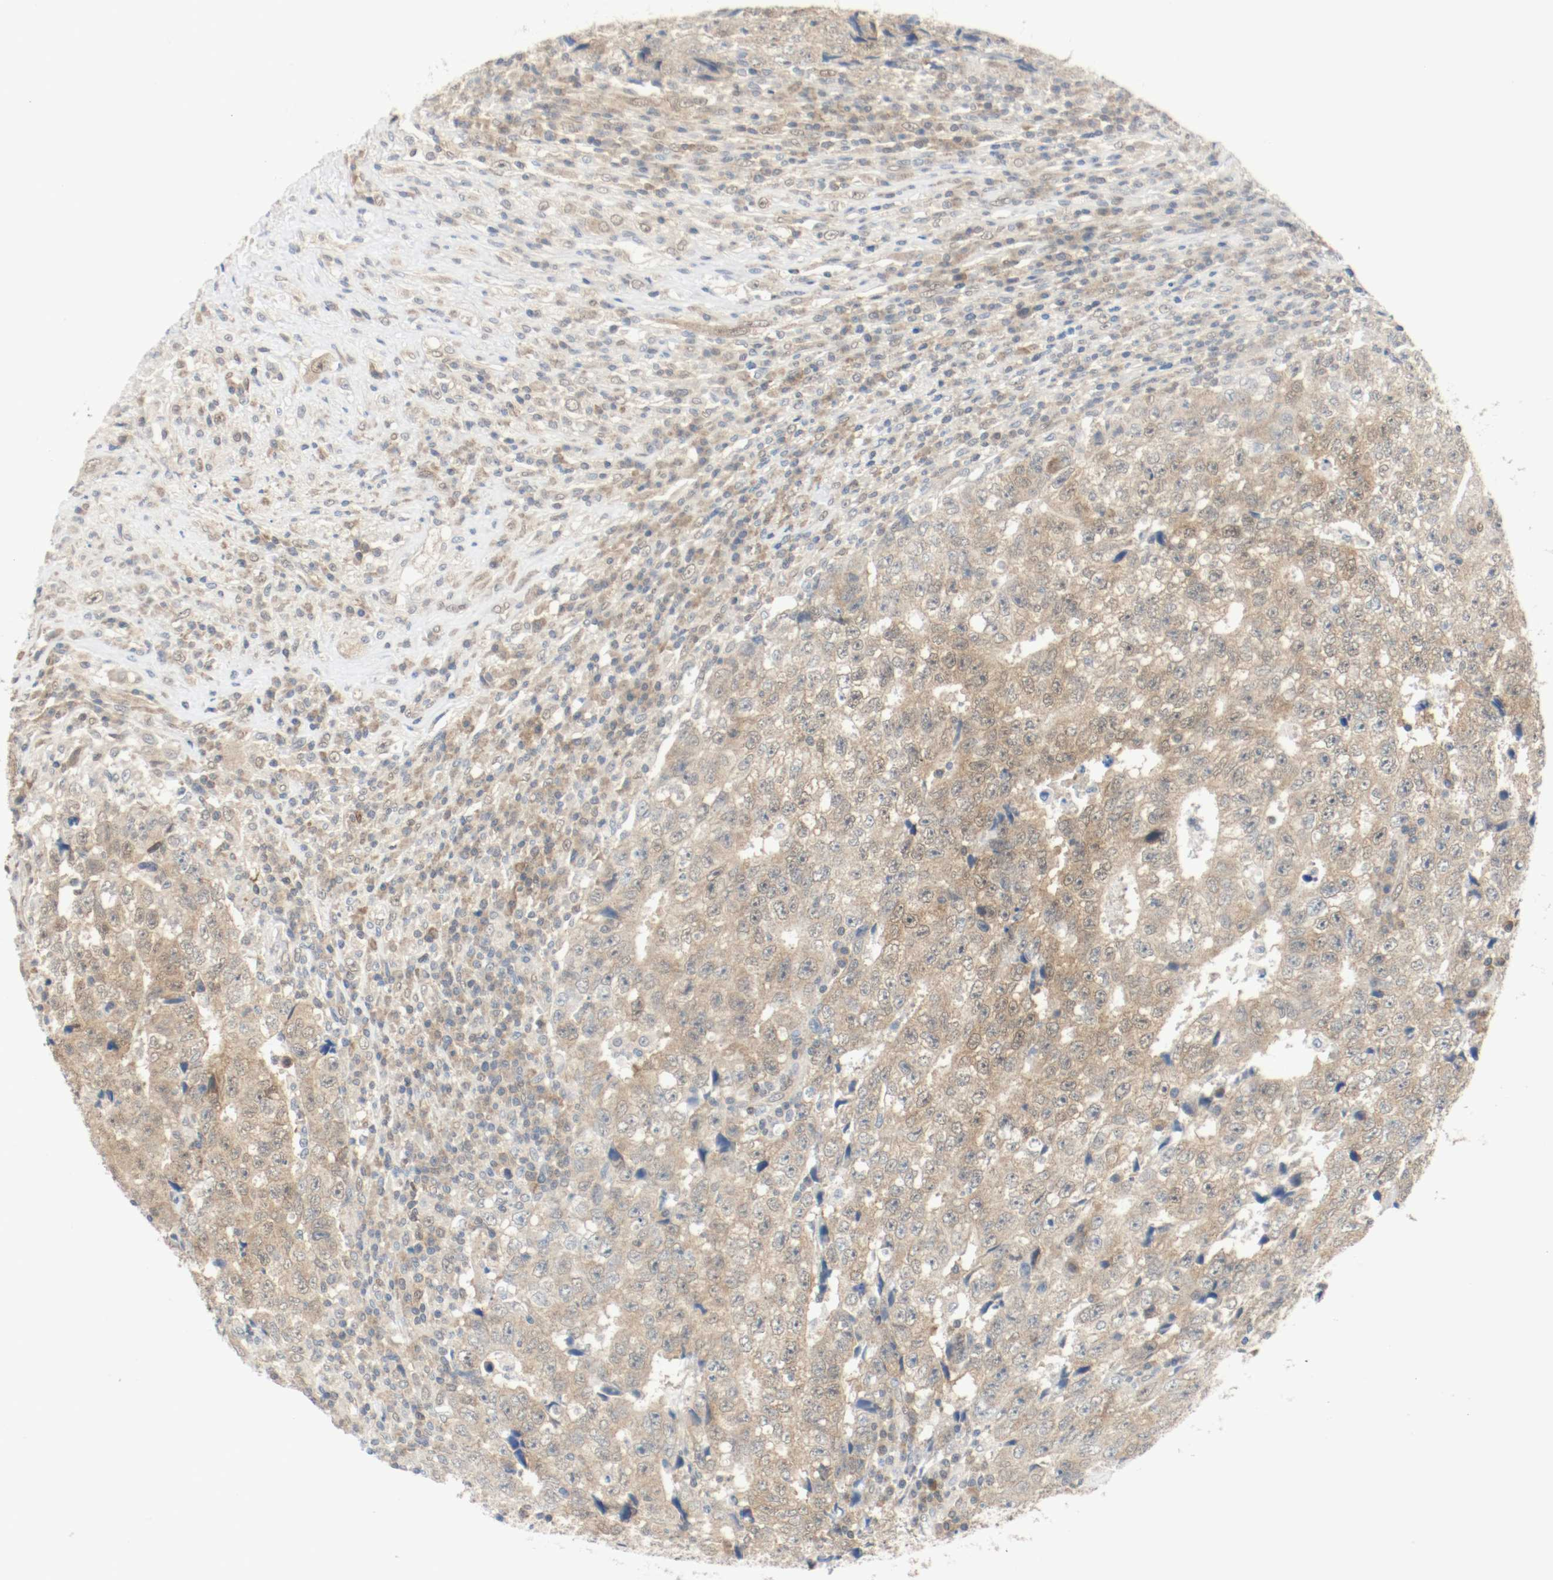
{"staining": {"intensity": "weak", "quantity": ">75%", "location": "cytoplasmic/membranous,nuclear"}, "tissue": "testis cancer", "cell_type": "Tumor cells", "image_type": "cancer", "snomed": [{"axis": "morphology", "description": "Necrosis, NOS"}, {"axis": "morphology", "description": "Carcinoma, Embryonal, NOS"}, {"axis": "topography", "description": "Testis"}], "caption": "This image exhibits testis embryonal carcinoma stained with immunohistochemistry (IHC) to label a protein in brown. The cytoplasmic/membranous and nuclear of tumor cells show weak positivity for the protein. Nuclei are counter-stained blue.", "gene": "PPME1", "patient": {"sex": "male", "age": 19}}